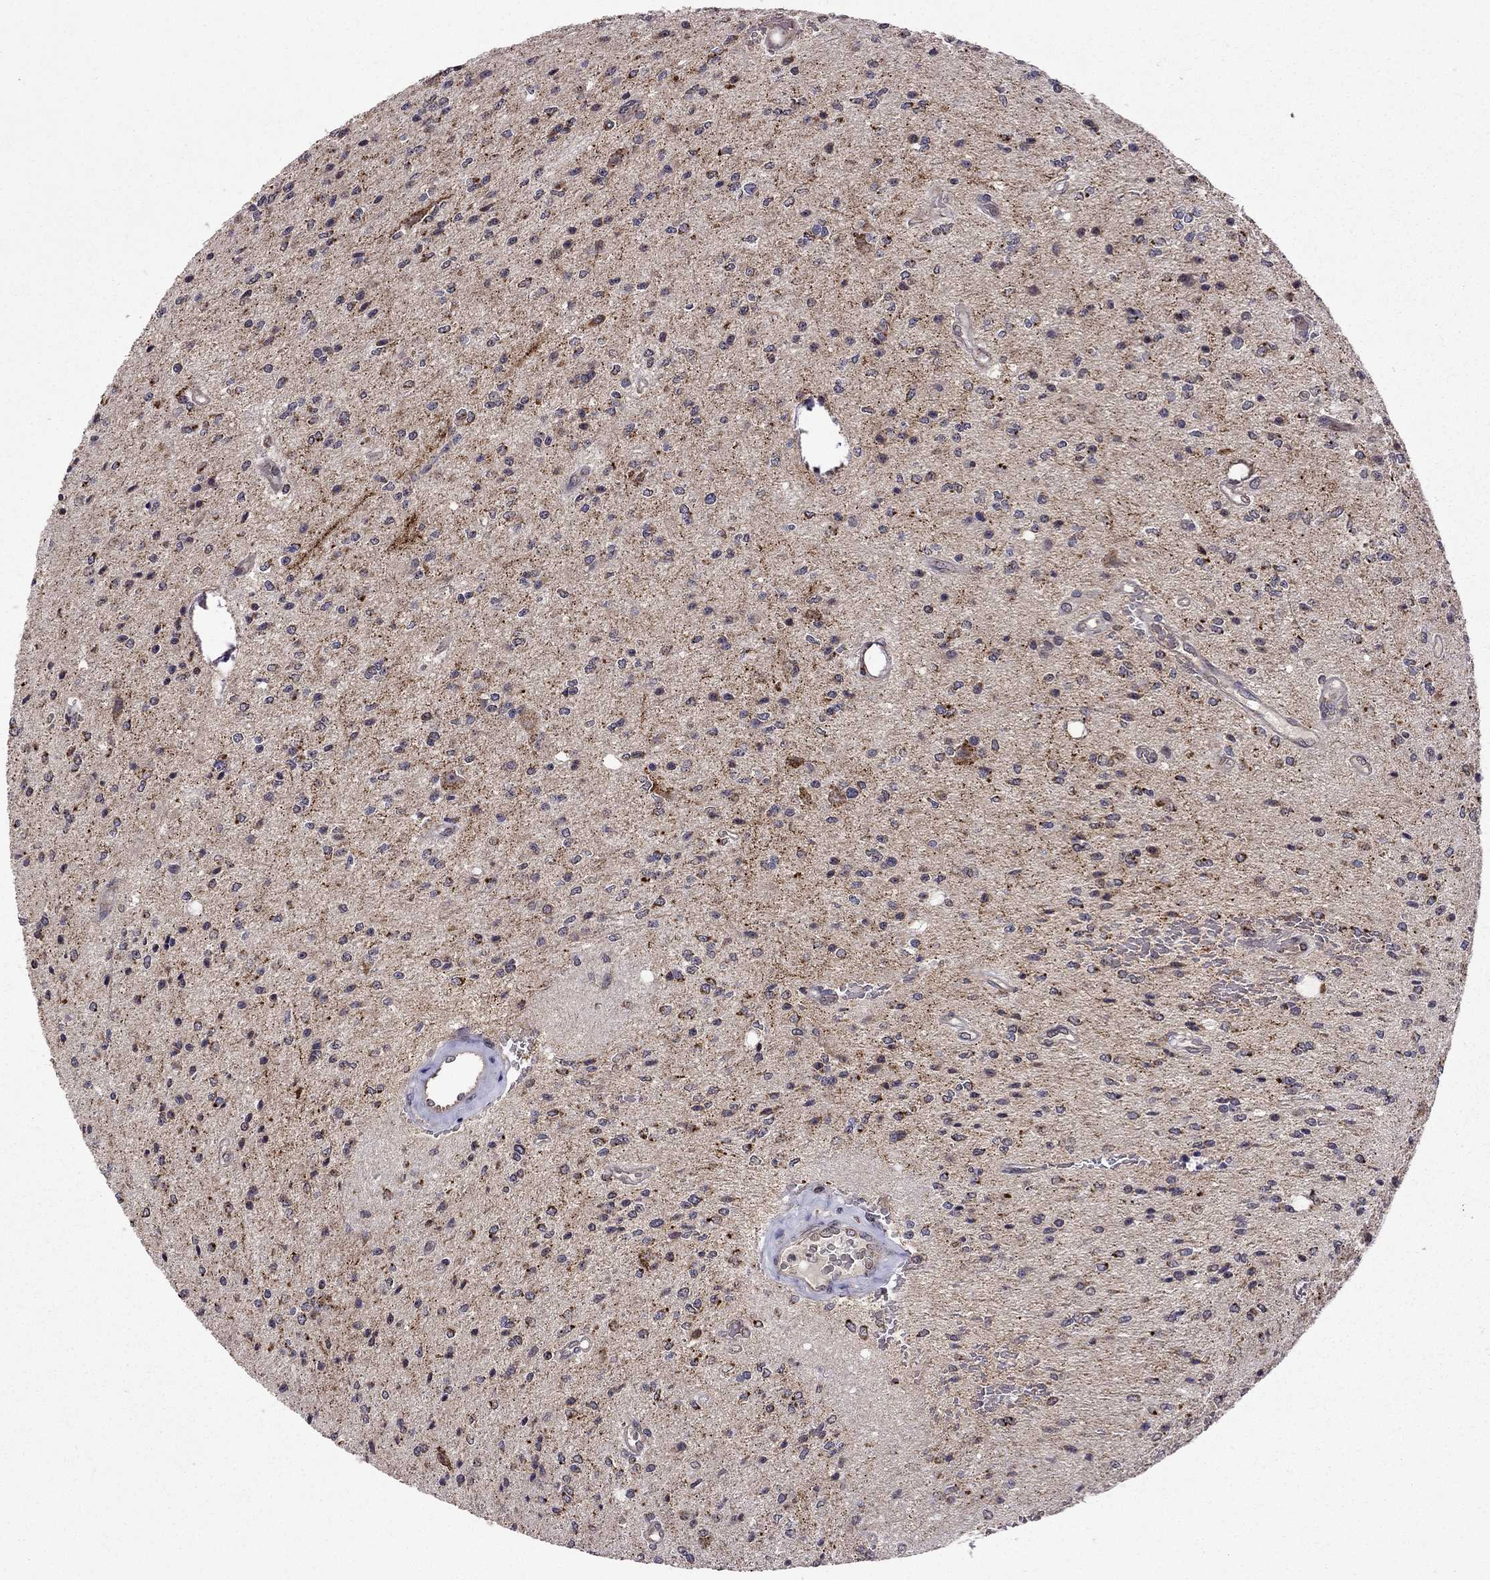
{"staining": {"intensity": "negative", "quantity": "none", "location": "none"}, "tissue": "glioma", "cell_type": "Tumor cells", "image_type": "cancer", "snomed": [{"axis": "morphology", "description": "Glioma, malignant, Low grade"}, {"axis": "topography", "description": "Brain"}], "caption": "Tumor cells show no significant staining in glioma.", "gene": "TAB2", "patient": {"sex": "male", "age": 67}}